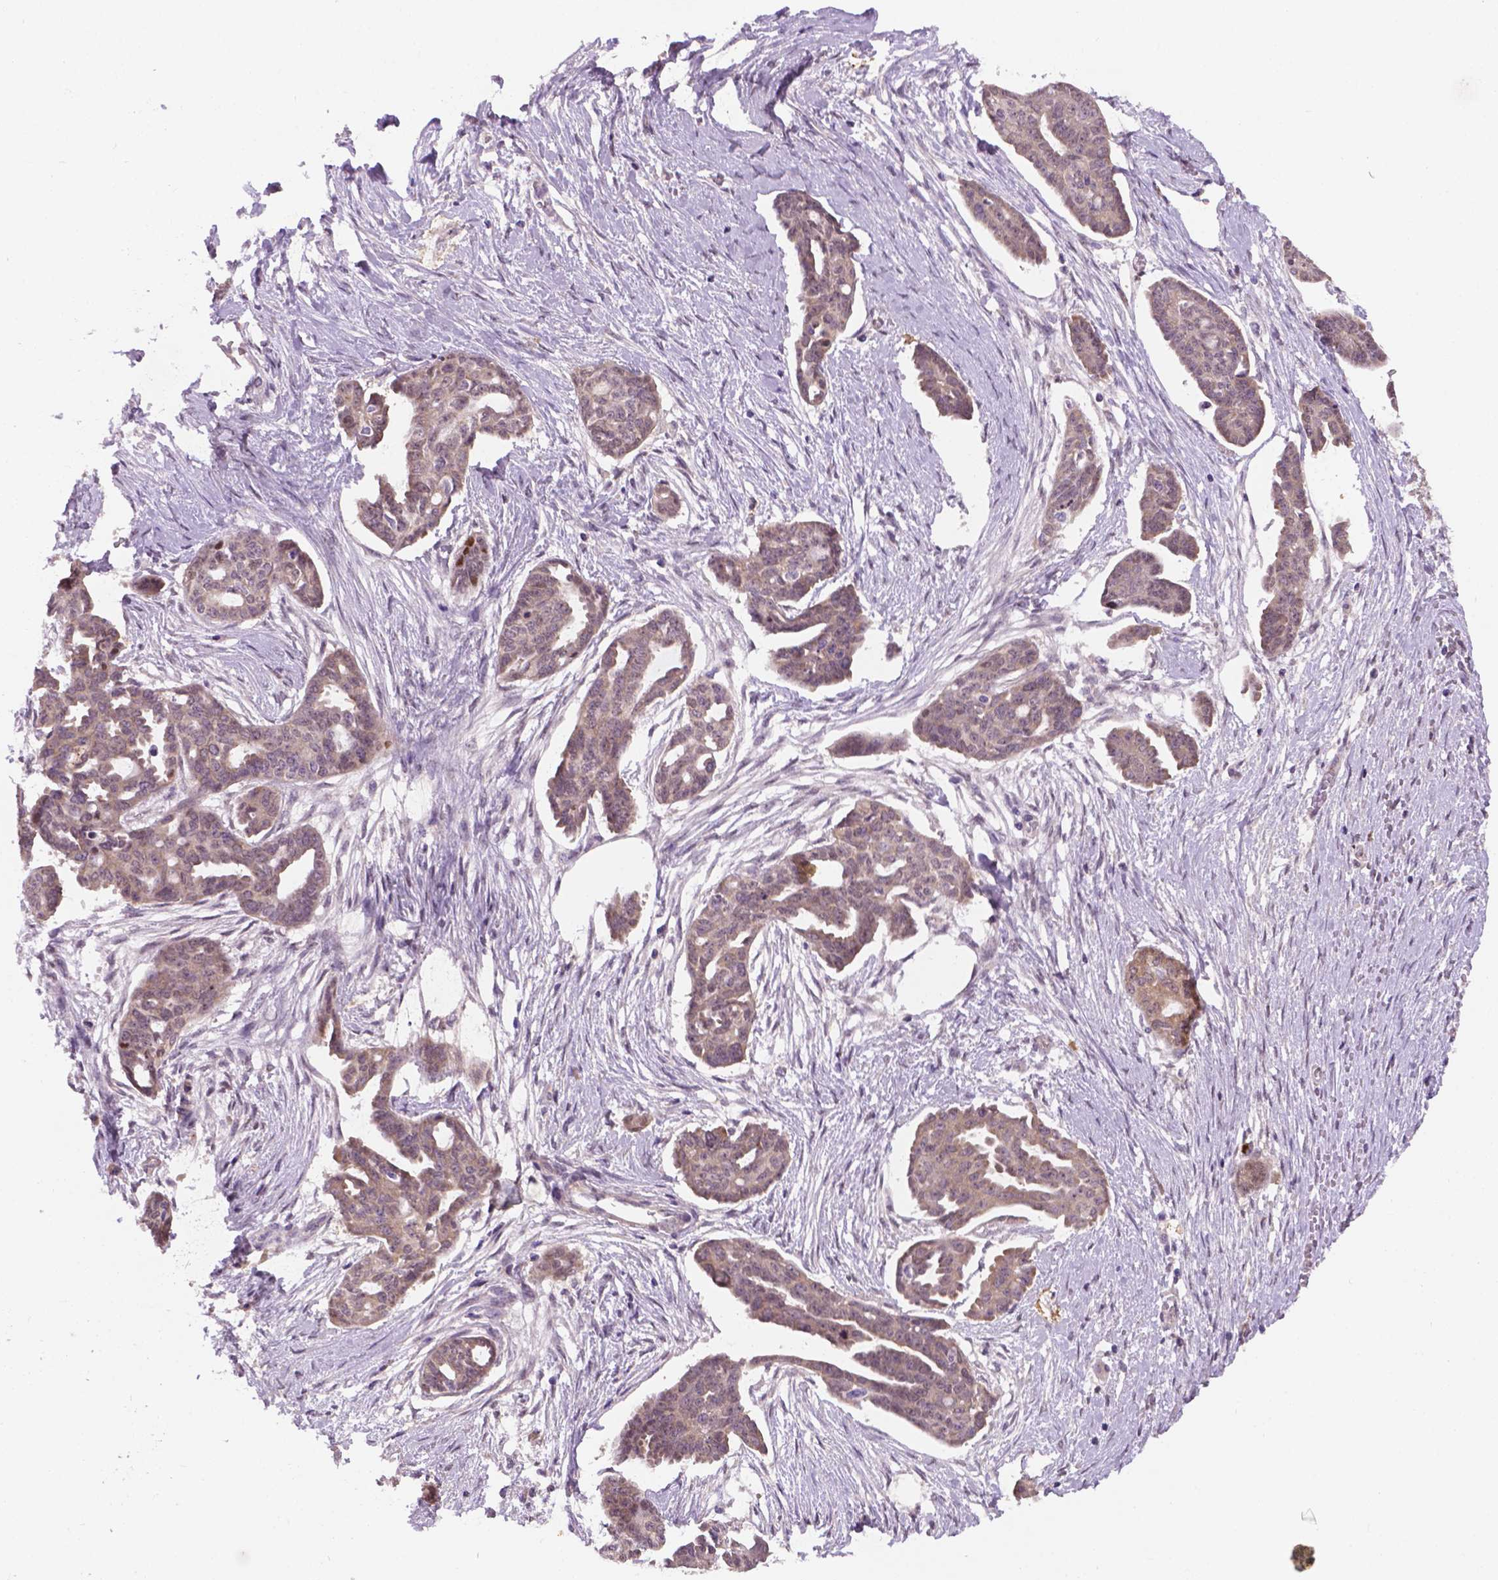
{"staining": {"intensity": "negative", "quantity": "none", "location": "none"}, "tissue": "ovarian cancer", "cell_type": "Tumor cells", "image_type": "cancer", "snomed": [{"axis": "morphology", "description": "Cystadenocarcinoma, serous, NOS"}, {"axis": "topography", "description": "Ovary"}], "caption": "A photomicrograph of ovarian cancer stained for a protein demonstrates no brown staining in tumor cells.", "gene": "IRF6", "patient": {"sex": "female", "age": 71}}